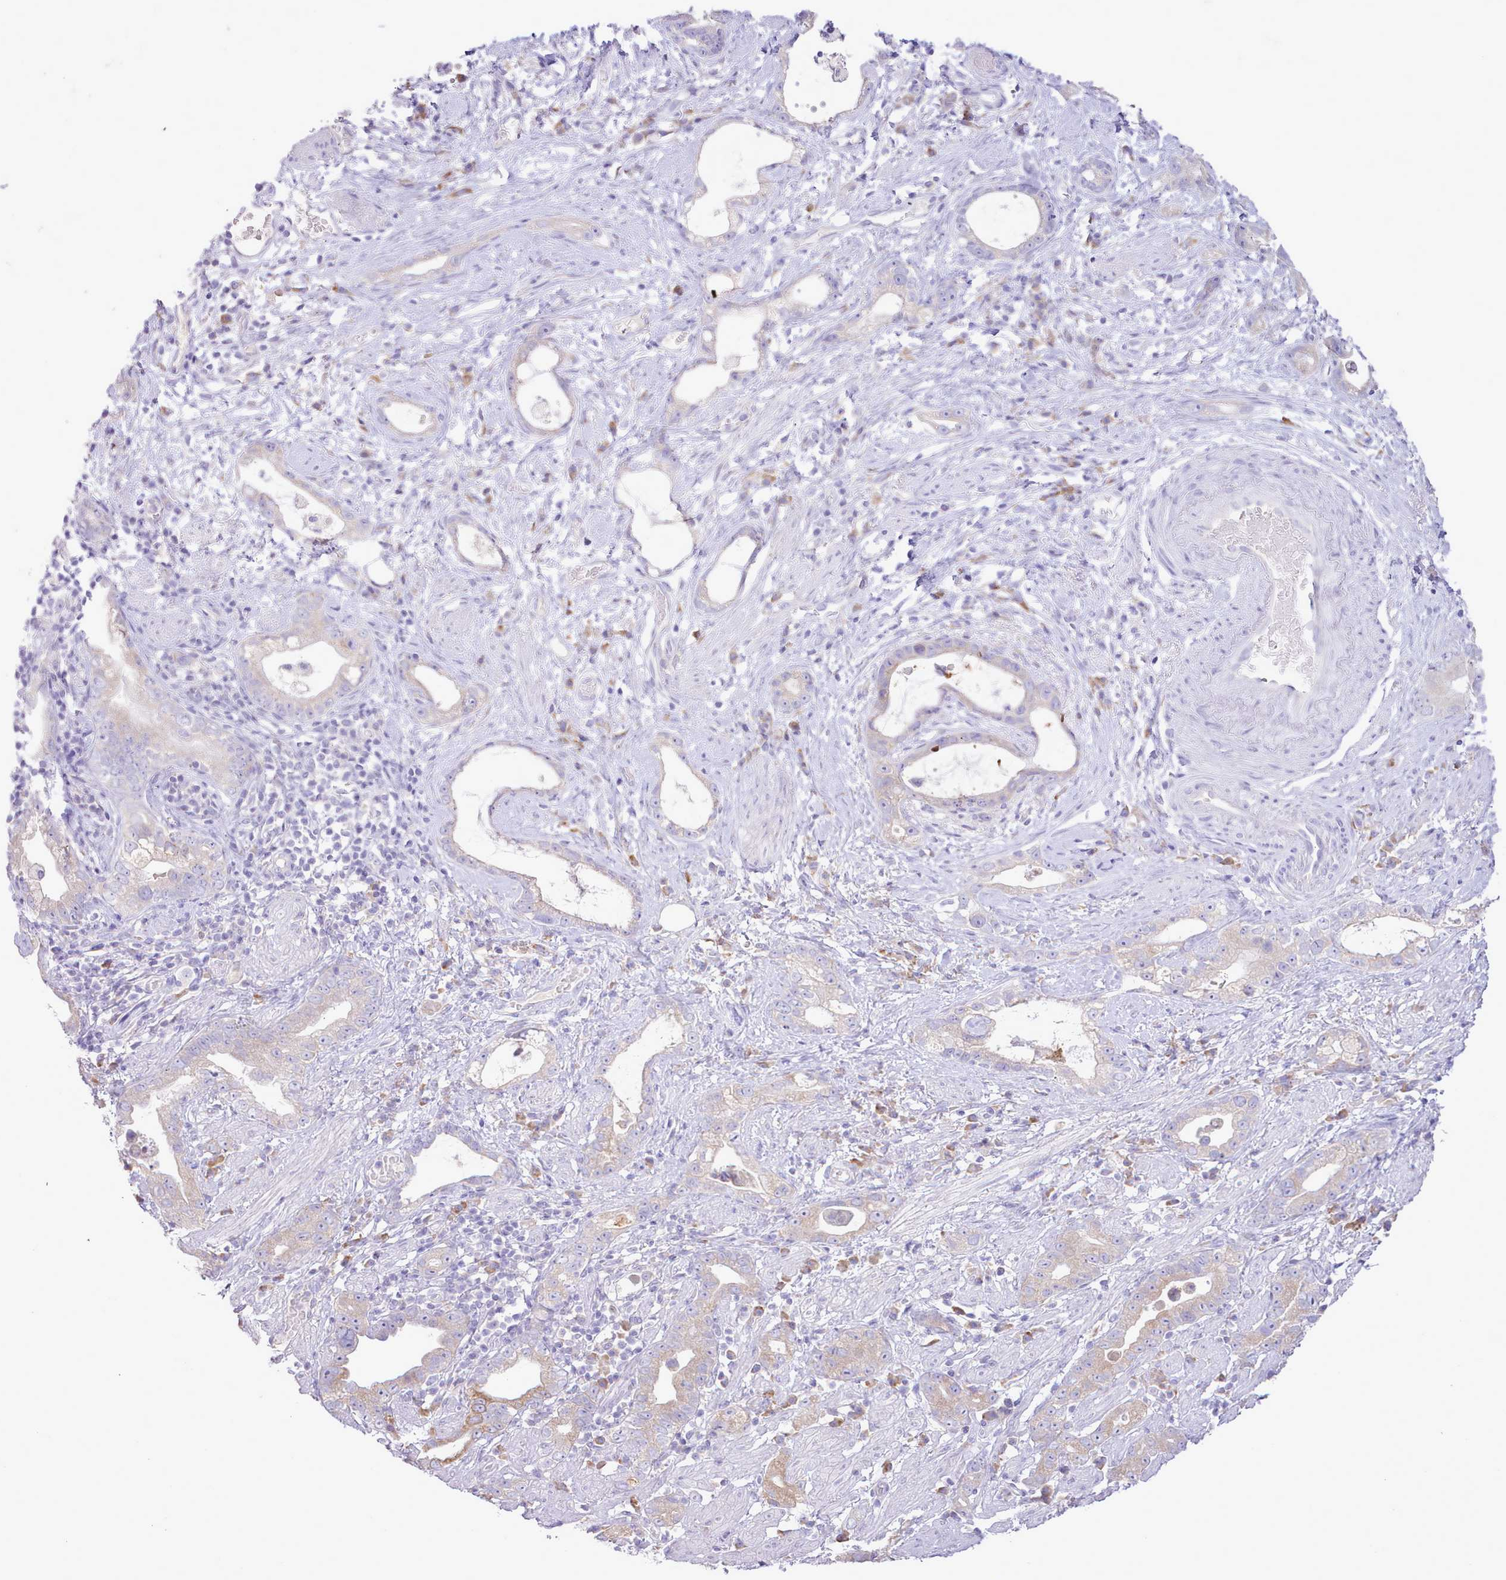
{"staining": {"intensity": "weak", "quantity": "25%-75%", "location": "cytoplasmic/membranous"}, "tissue": "stomach cancer", "cell_type": "Tumor cells", "image_type": "cancer", "snomed": [{"axis": "morphology", "description": "Adenocarcinoma, NOS"}, {"axis": "topography", "description": "Stomach"}], "caption": "There is low levels of weak cytoplasmic/membranous positivity in tumor cells of stomach cancer (adenocarcinoma), as demonstrated by immunohistochemical staining (brown color).", "gene": "CCL1", "patient": {"sex": "male", "age": 55}}